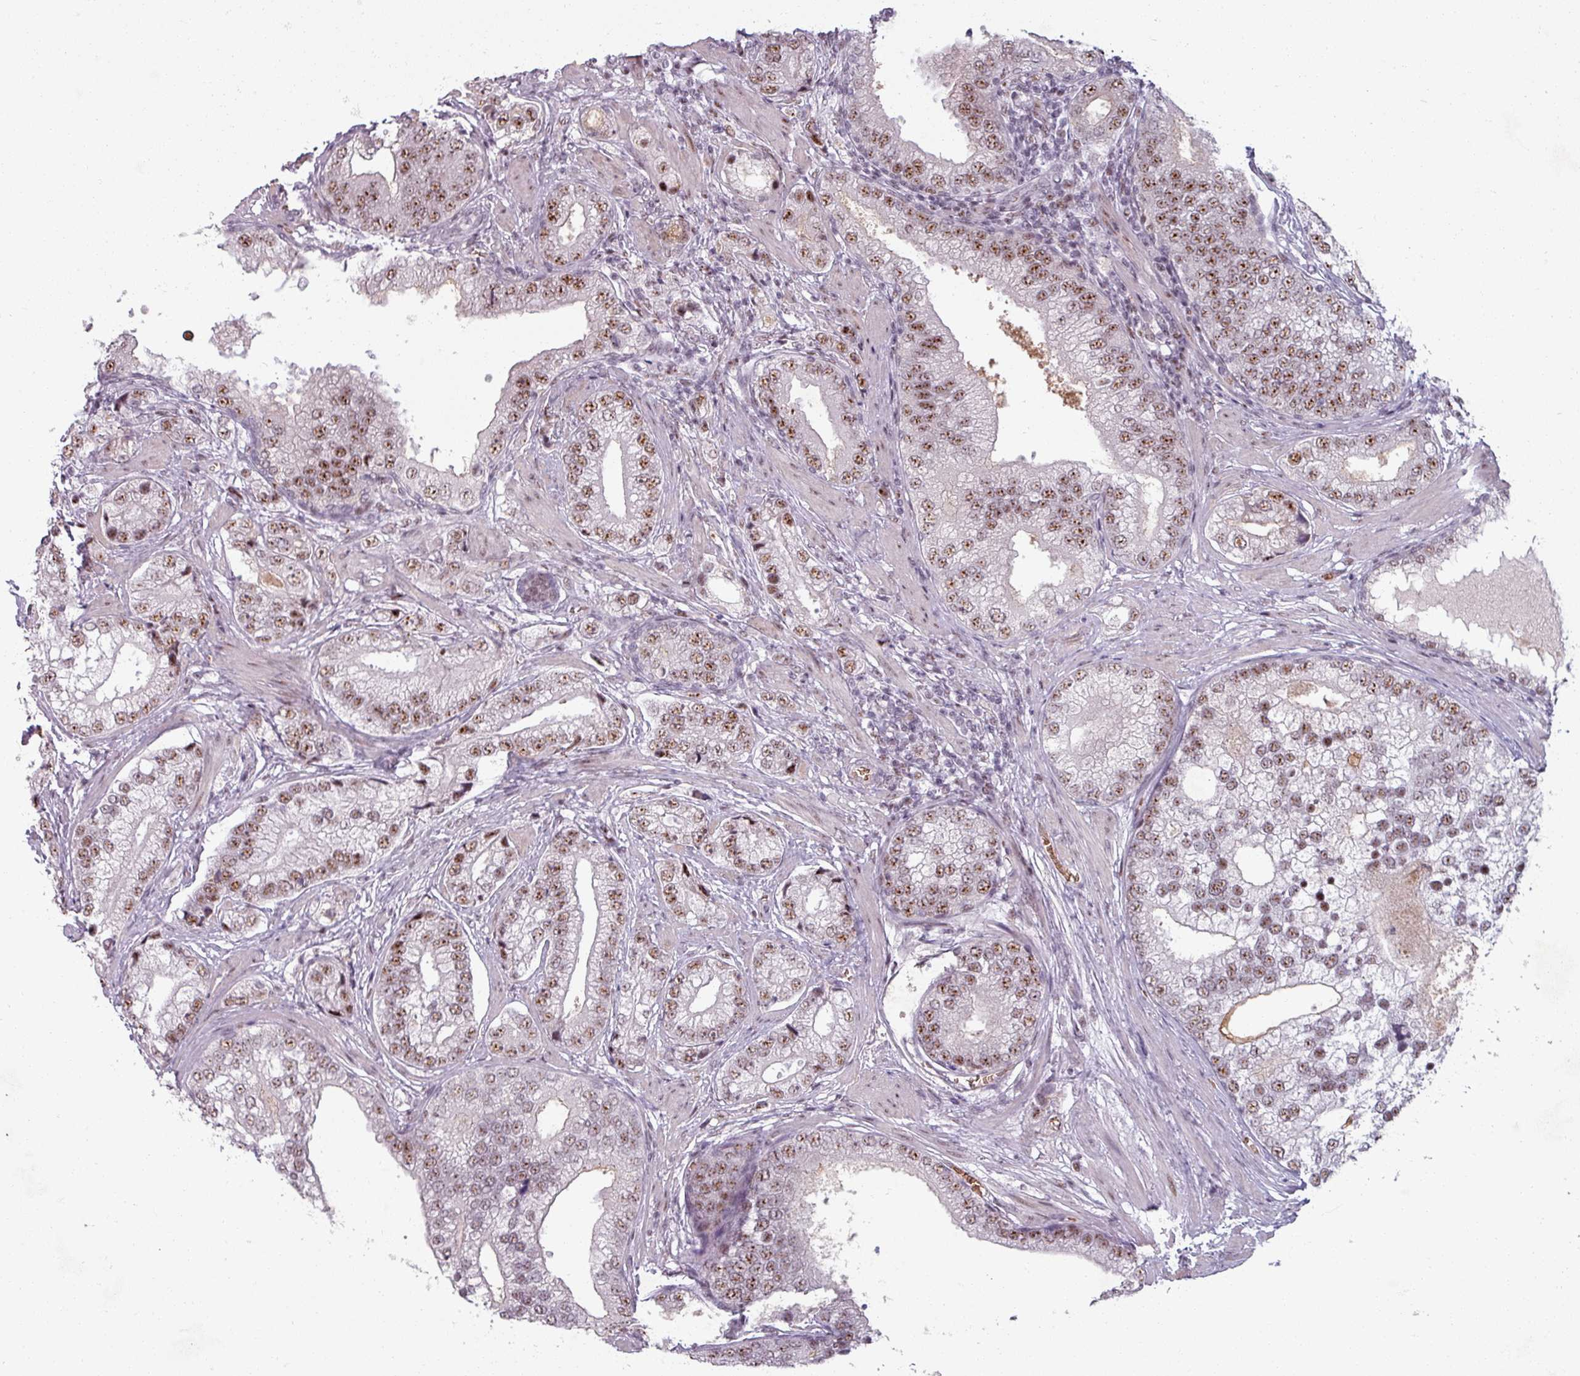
{"staining": {"intensity": "moderate", "quantity": ">75%", "location": "nuclear"}, "tissue": "prostate cancer", "cell_type": "Tumor cells", "image_type": "cancer", "snomed": [{"axis": "morphology", "description": "Adenocarcinoma, High grade"}, {"axis": "topography", "description": "Prostate"}], "caption": "There is medium levels of moderate nuclear staining in tumor cells of high-grade adenocarcinoma (prostate), as demonstrated by immunohistochemical staining (brown color).", "gene": "NCOR1", "patient": {"sex": "male", "age": 75}}